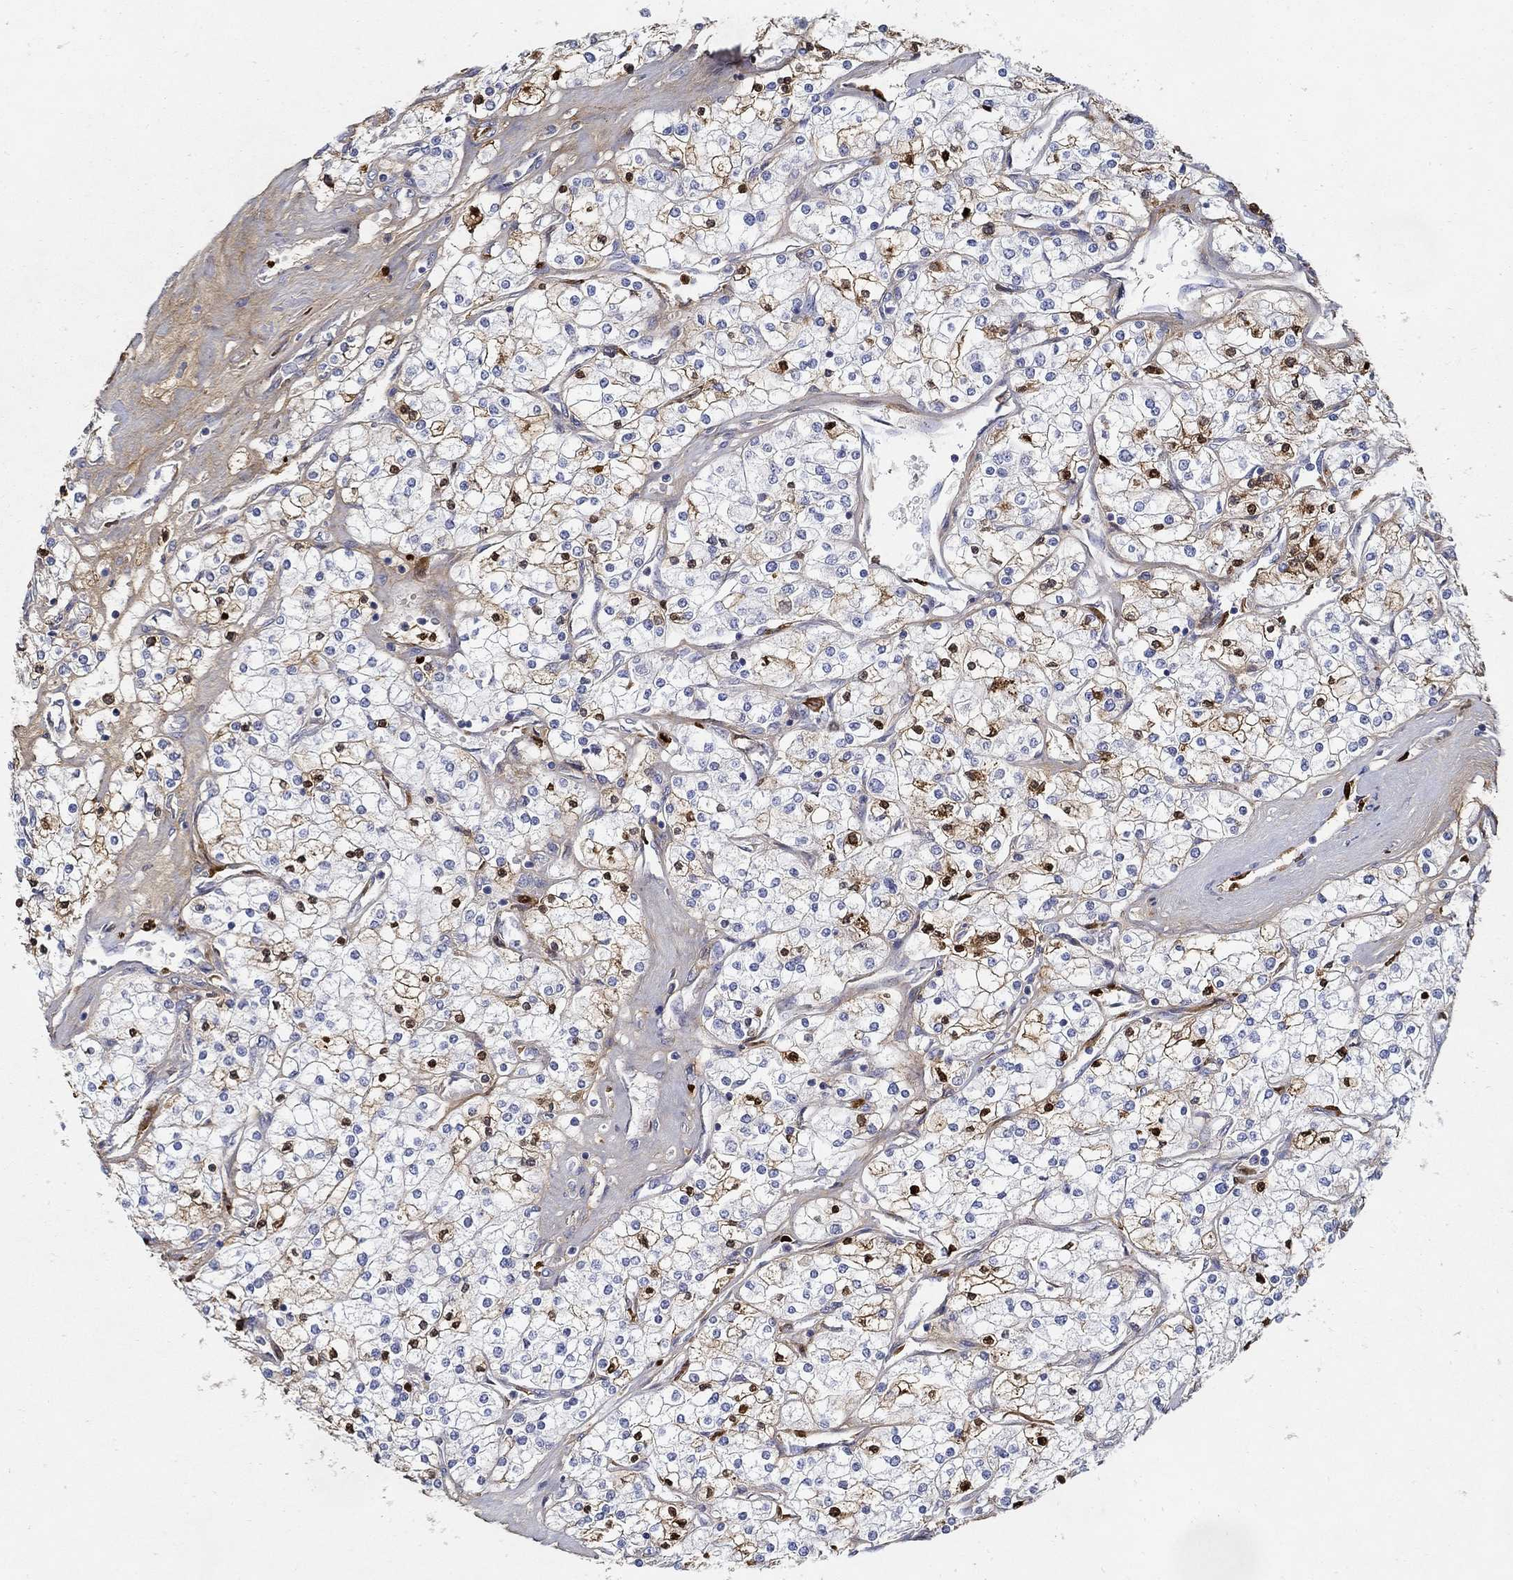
{"staining": {"intensity": "strong", "quantity": "<25%", "location": "nuclear"}, "tissue": "renal cancer", "cell_type": "Tumor cells", "image_type": "cancer", "snomed": [{"axis": "morphology", "description": "Adenocarcinoma, NOS"}, {"axis": "topography", "description": "Kidney"}], "caption": "There is medium levels of strong nuclear expression in tumor cells of renal adenocarcinoma, as demonstrated by immunohistochemical staining (brown color).", "gene": "TGFBI", "patient": {"sex": "male", "age": 80}}